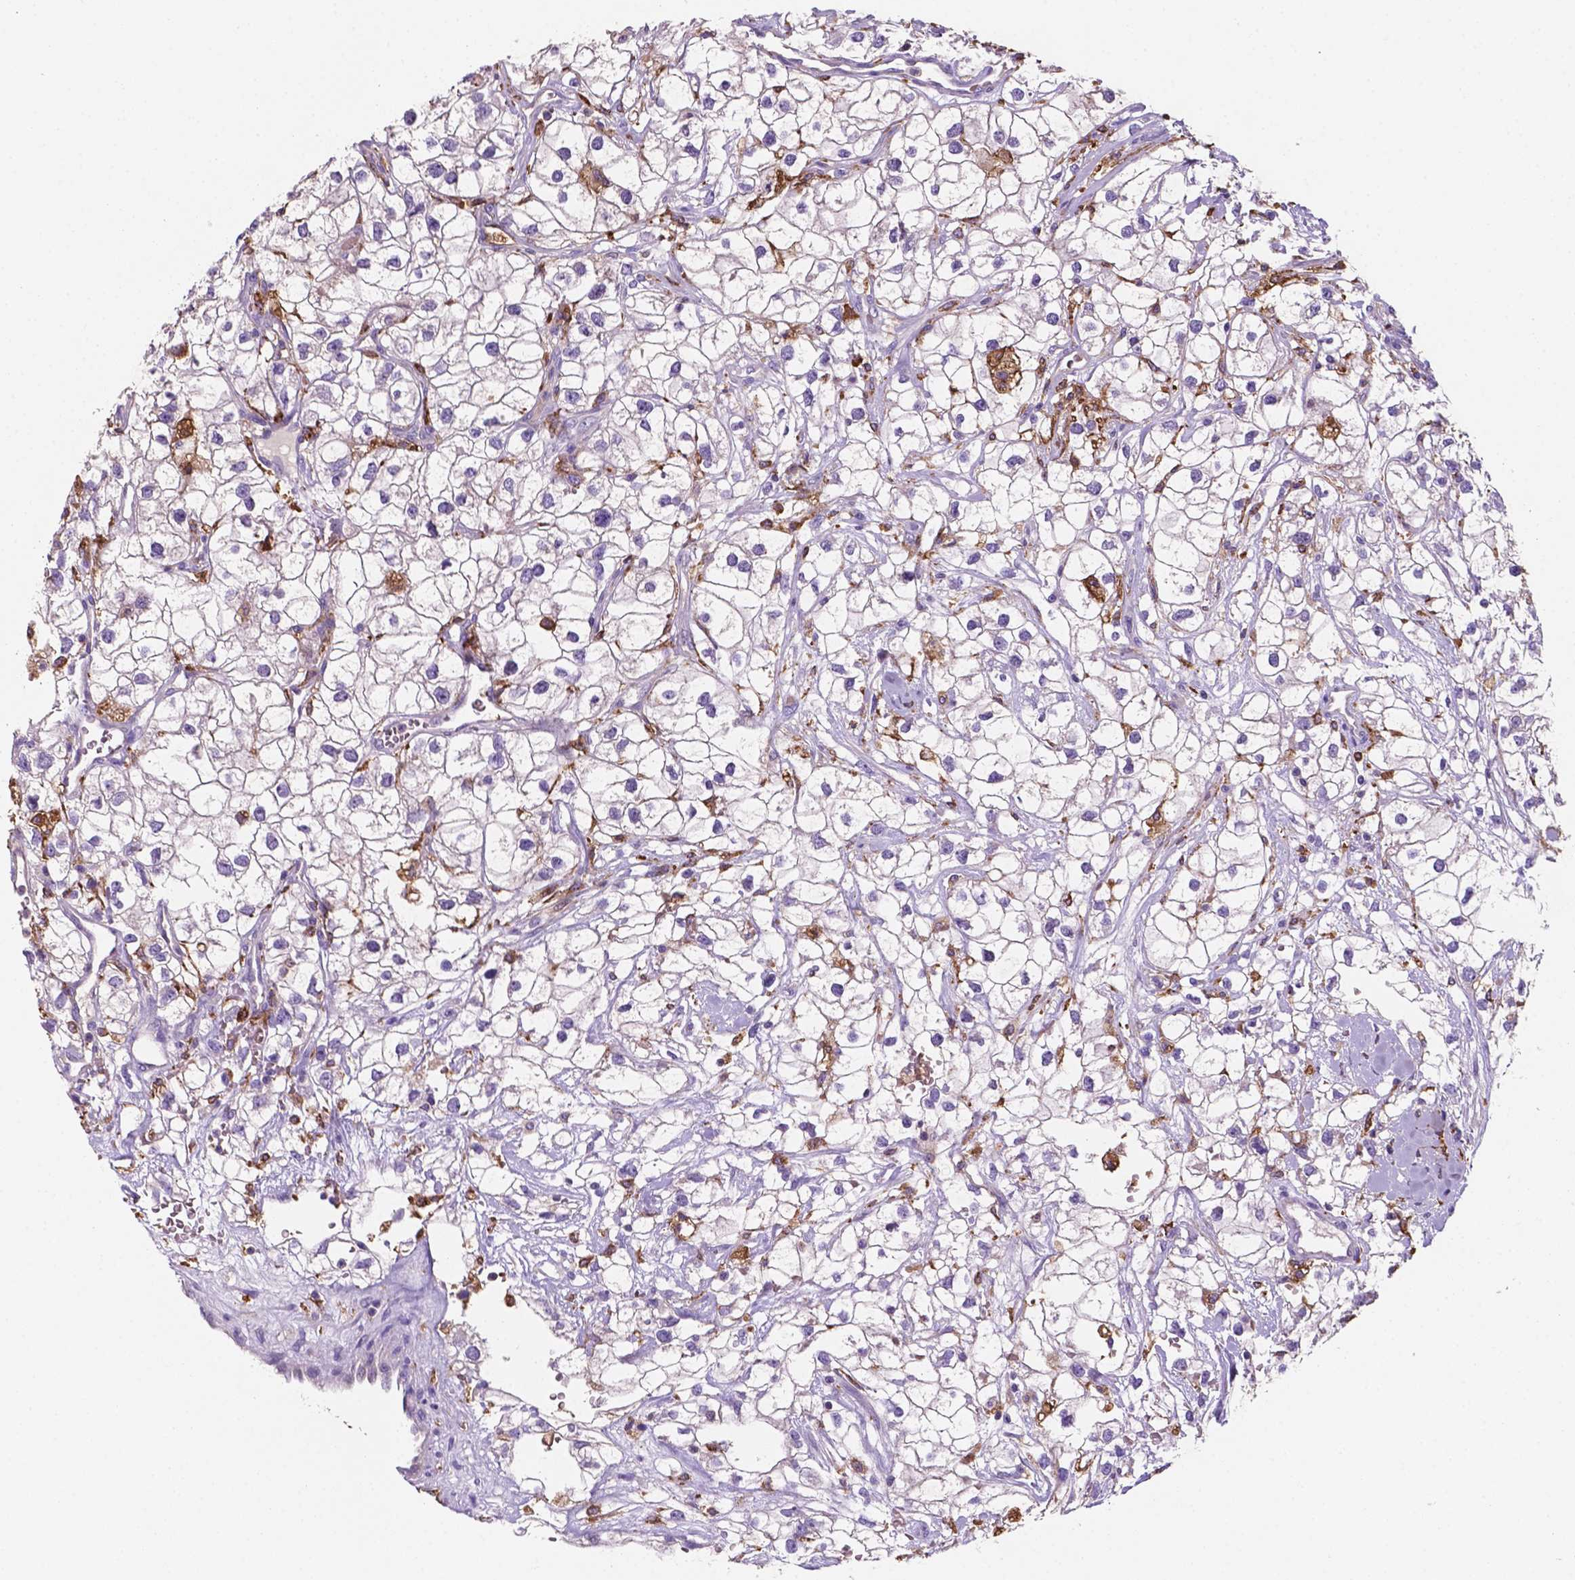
{"staining": {"intensity": "negative", "quantity": "none", "location": "none"}, "tissue": "renal cancer", "cell_type": "Tumor cells", "image_type": "cancer", "snomed": [{"axis": "morphology", "description": "Adenocarcinoma, NOS"}, {"axis": "topography", "description": "Kidney"}], "caption": "This is a micrograph of immunohistochemistry staining of adenocarcinoma (renal), which shows no expression in tumor cells.", "gene": "MKRN2OS", "patient": {"sex": "male", "age": 59}}